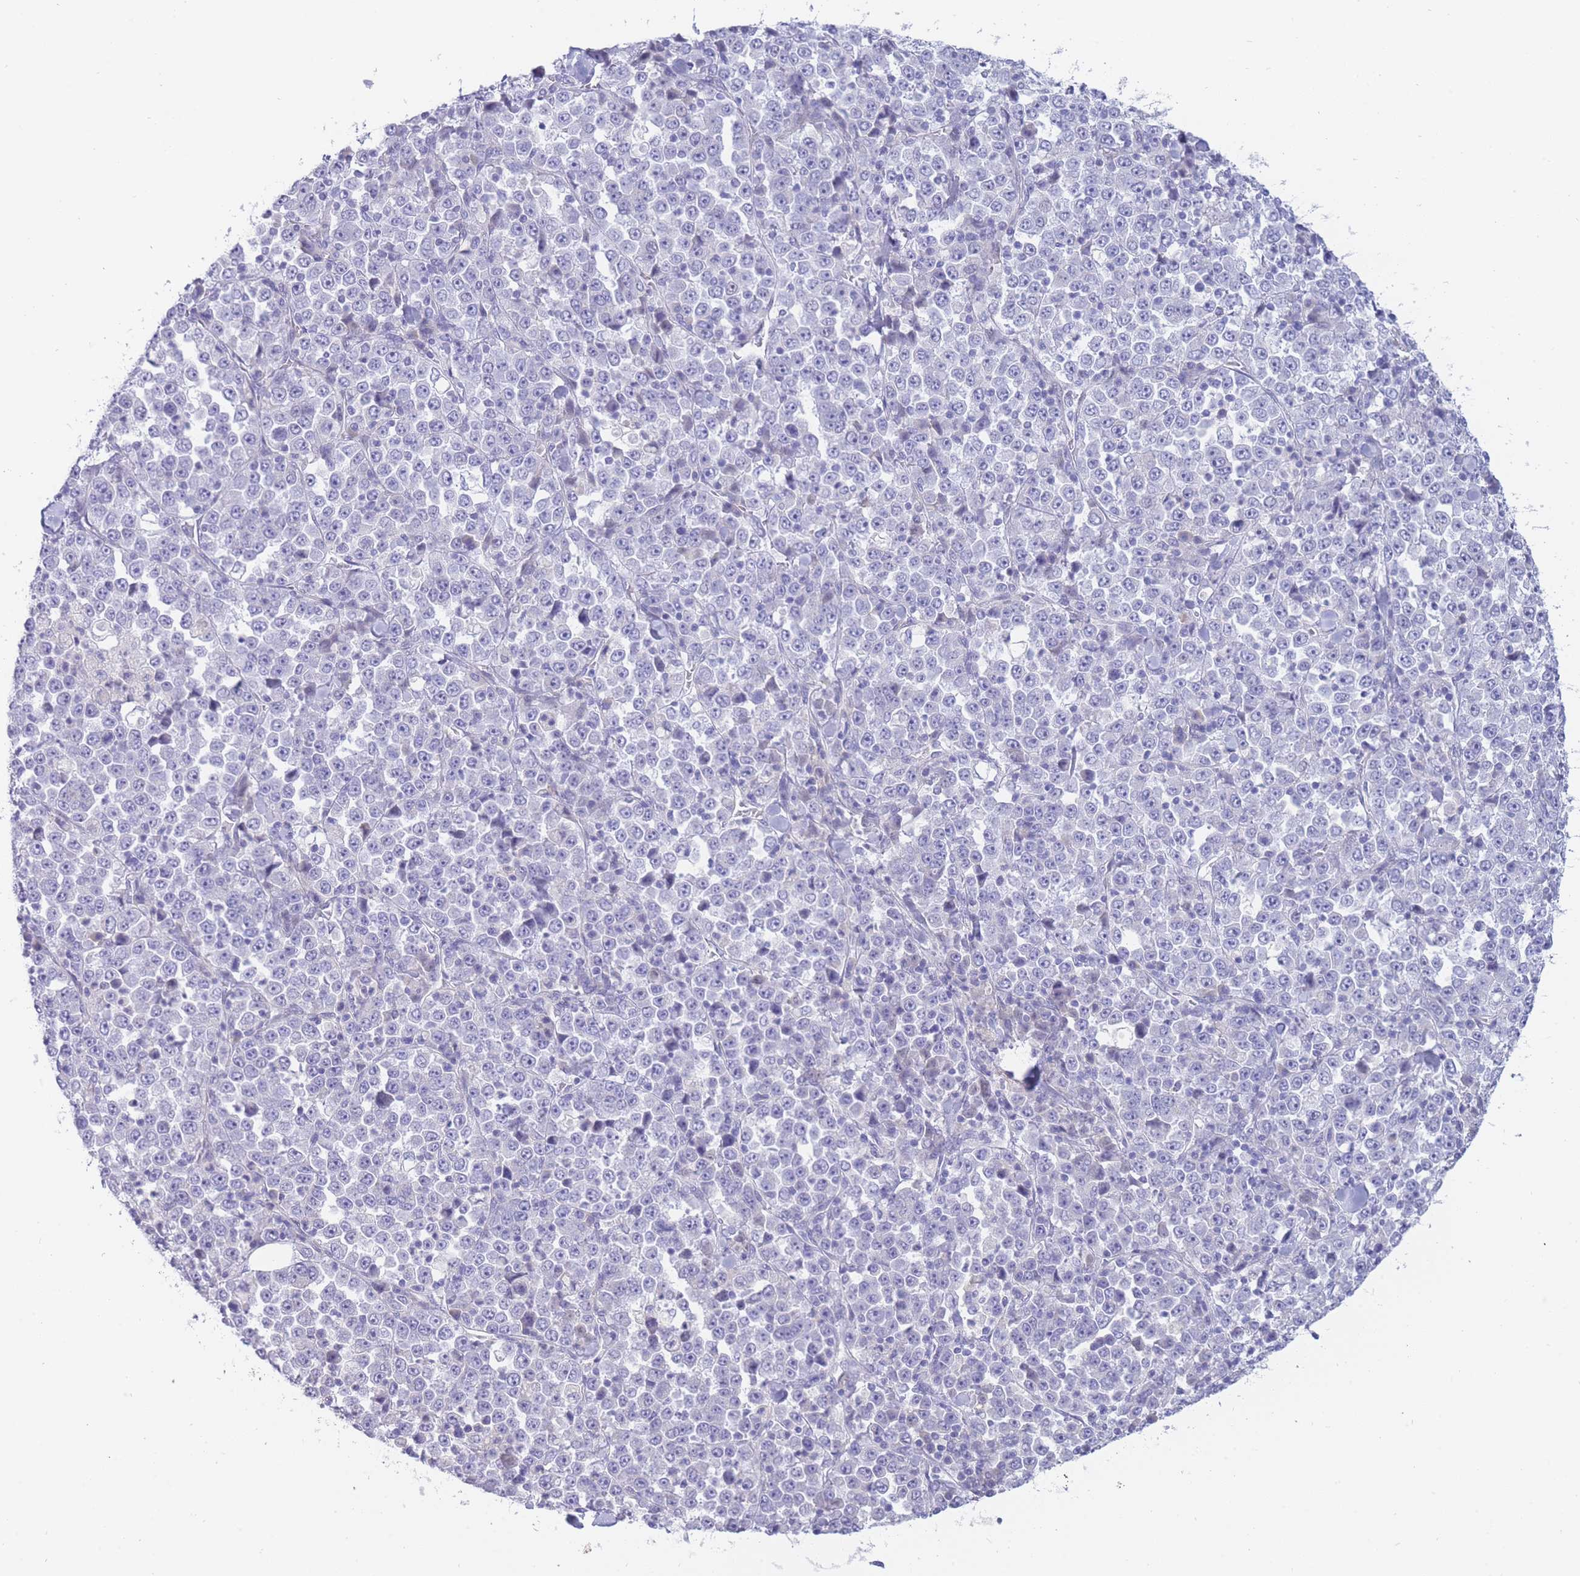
{"staining": {"intensity": "negative", "quantity": "none", "location": "none"}, "tissue": "stomach cancer", "cell_type": "Tumor cells", "image_type": "cancer", "snomed": [{"axis": "morphology", "description": "Normal tissue, NOS"}, {"axis": "morphology", "description": "Adenocarcinoma, NOS"}, {"axis": "topography", "description": "Stomach, upper"}, {"axis": "topography", "description": "Stomach"}], "caption": "Tumor cells are negative for protein expression in human adenocarcinoma (stomach).", "gene": "PRR23B", "patient": {"sex": "male", "age": 59}}